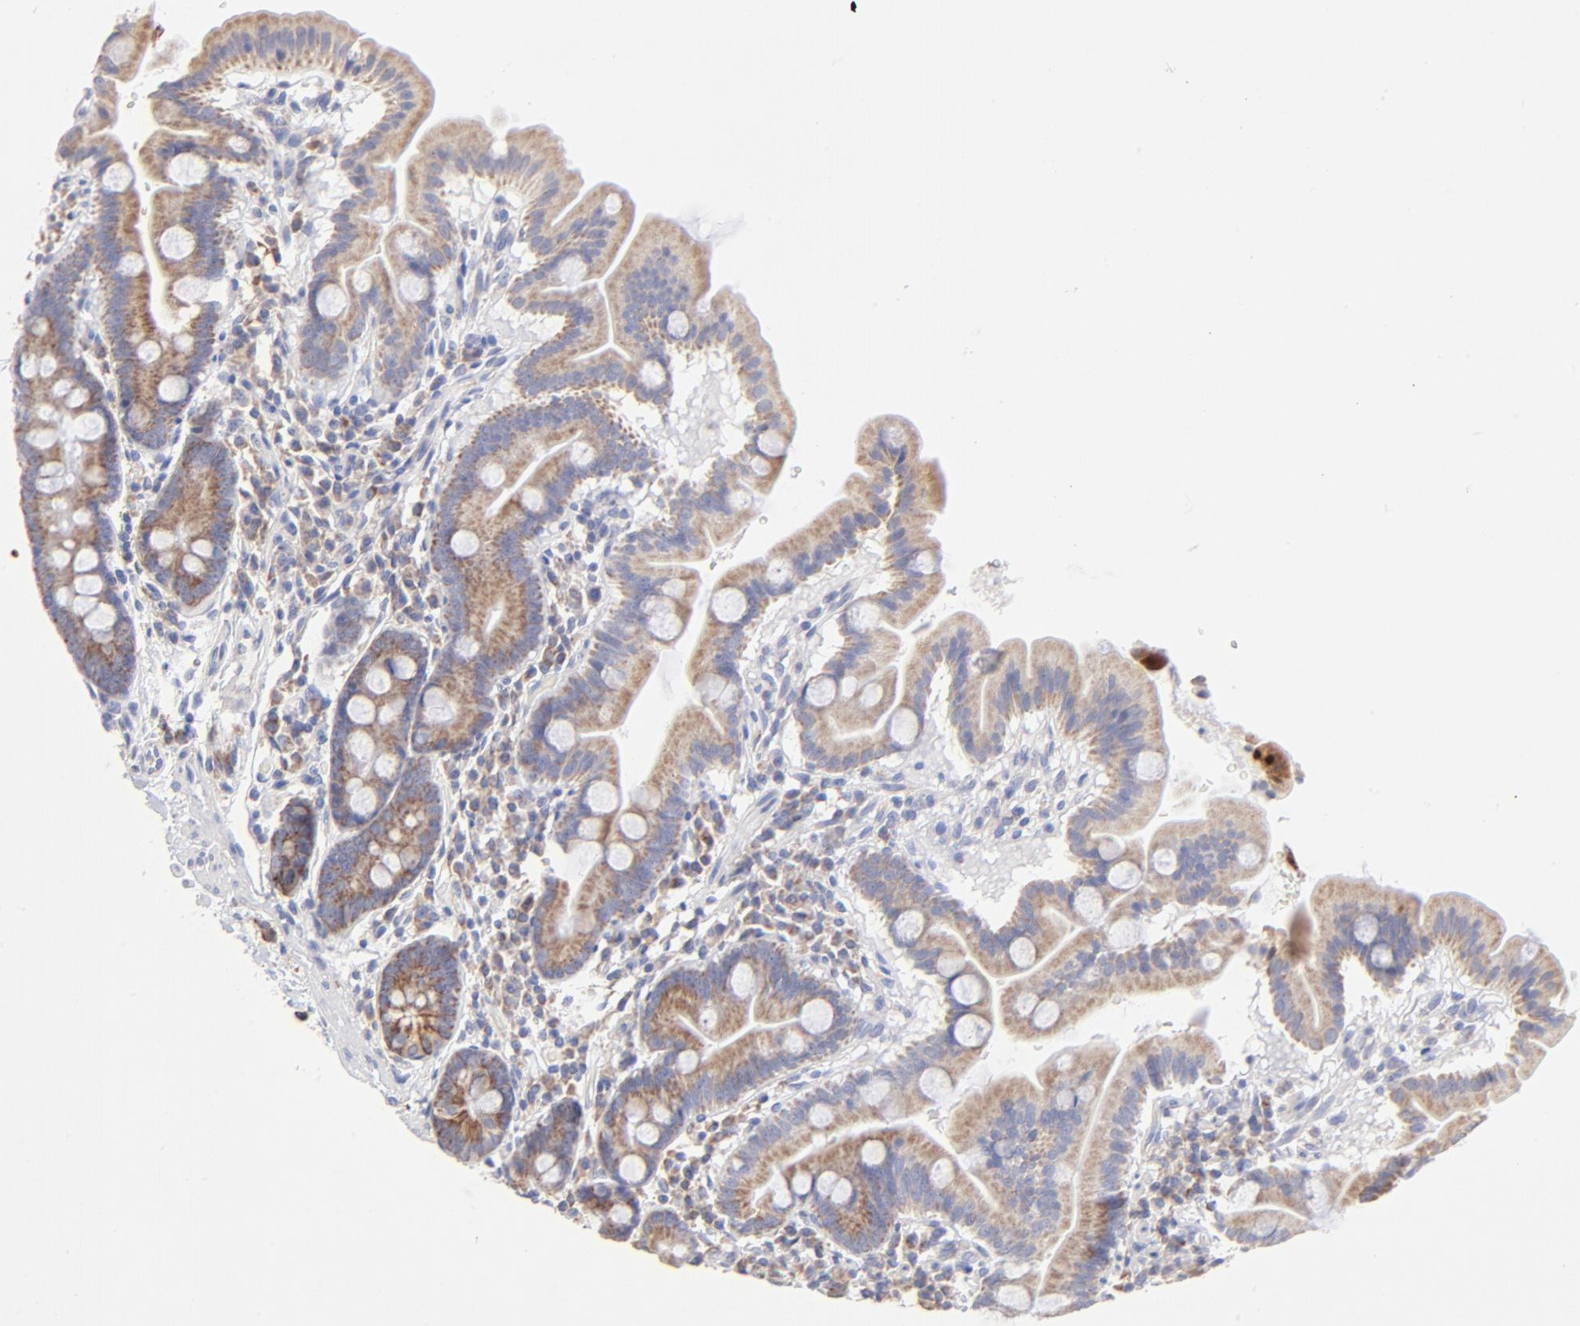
{"staining": {"intensity": "moderate", "quantity": ">75%", "location": "cytoplasmic/membranous"}, "tissue": "duodenum", "cell_type": "Glandular cells", "image_type": "normal", "snomed": [{"axis": "morphology", "description": "Normal tissue, NOS"}, {"axis": "topography", "description": "Duodenum"}], "caption": "Immunohistochemistry of unremarkable duodenum displays medium levels of moderate cytoplasmic/membranous staining in about >75% of glandular cells.", "gene": "TIMM8A", "patient": {"sex": "male", "age": 50}}